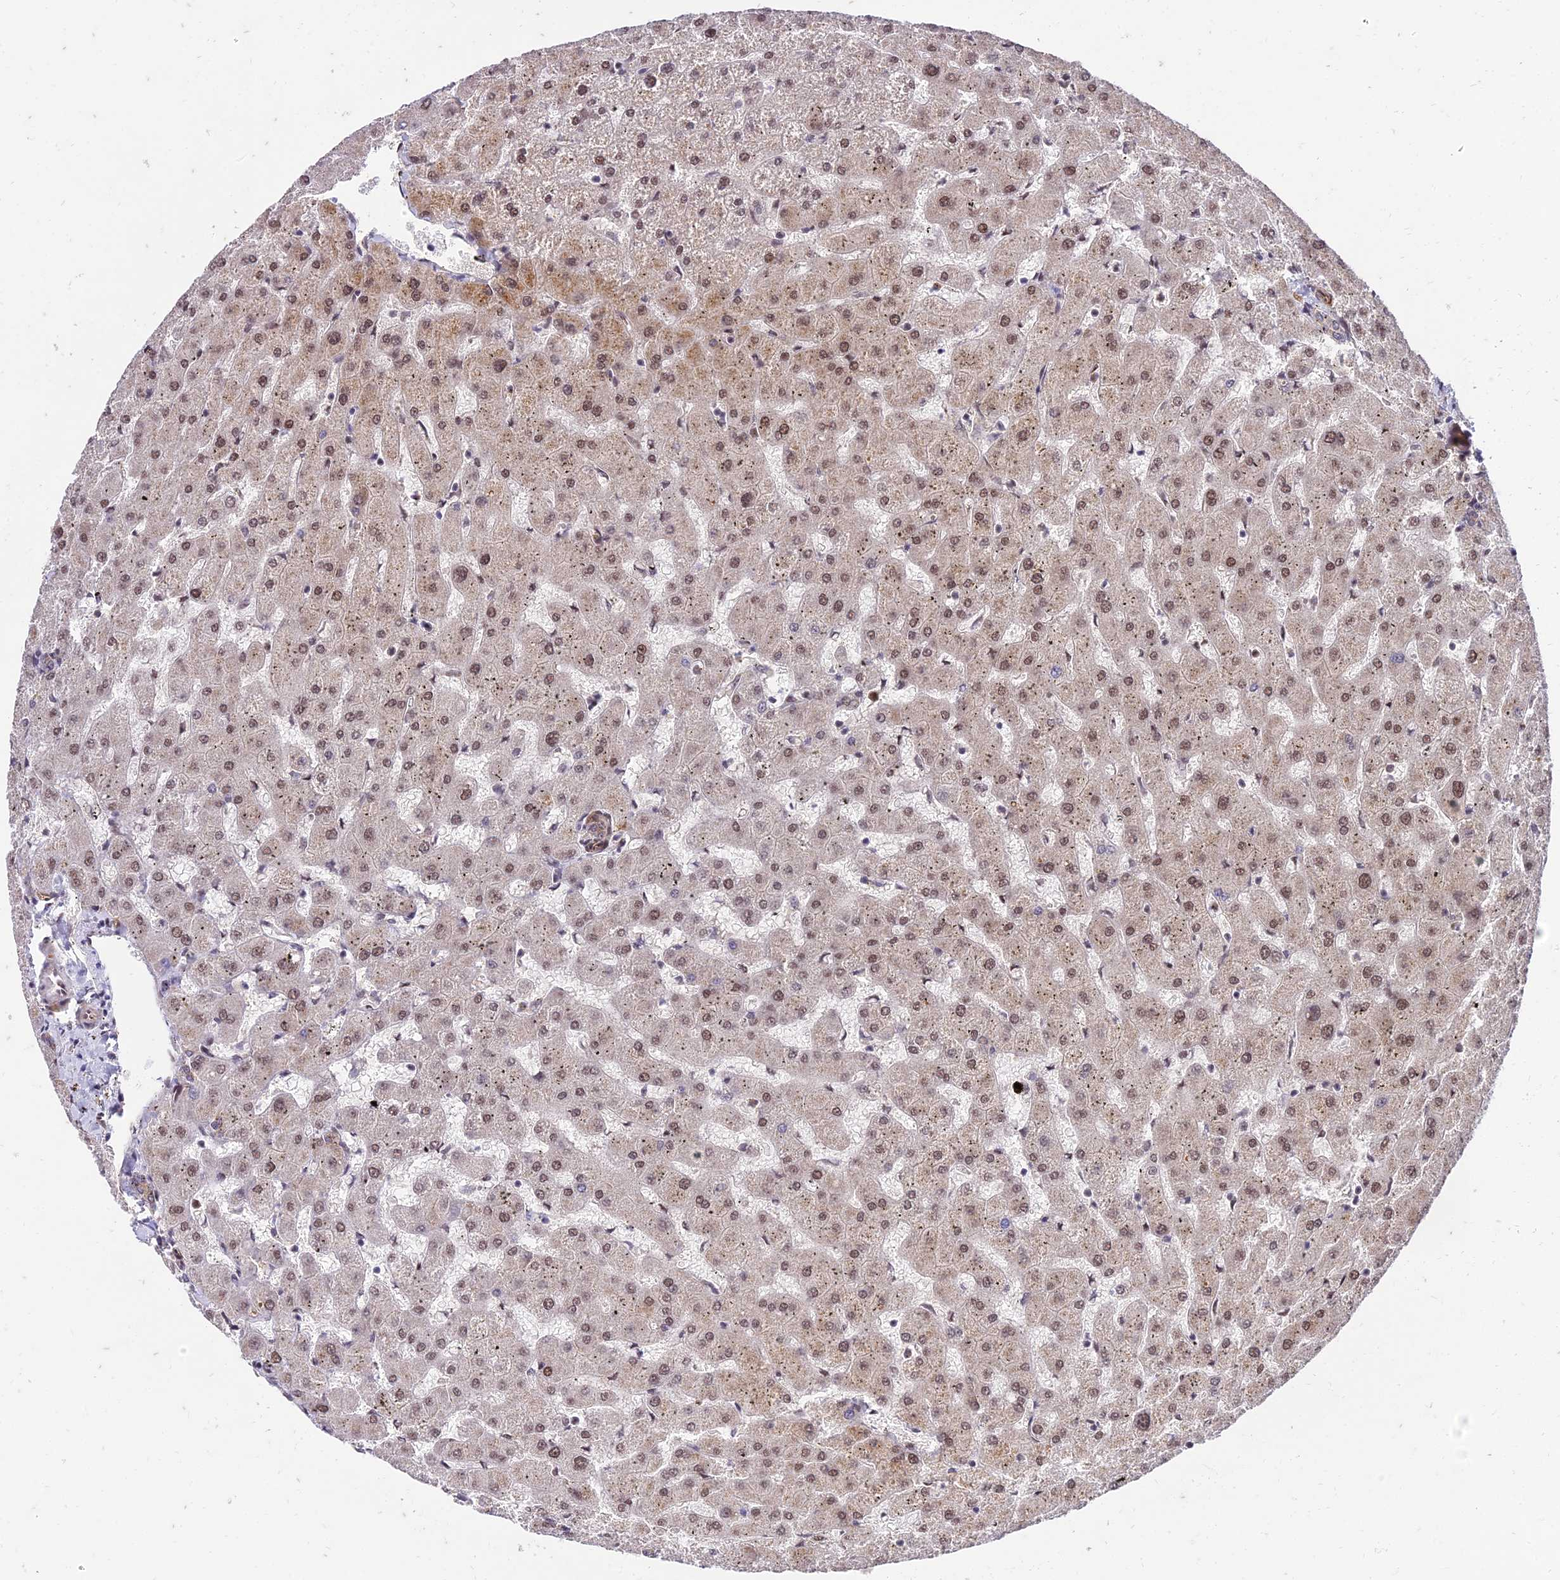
{"staining": {"intensity": "moderate", "quantity": ">75%", "location": "cytoplasmic/membranous"}, "tissue": "liver", "cell_type": "Cholangiocytes", "image_type": "normal", "snomed": [{"axis": "morphology", "description": "Normal tissue, NOS"}, {"axis": "topography", "description": "Liver"}], "caption": "Cholangiocytes exhibit moderate cytoplasmic/membranous expression in approximately >75% of cells in normal liver.", "gene": "ZNF85", "patient": {"sex": "female", "age": 63}}